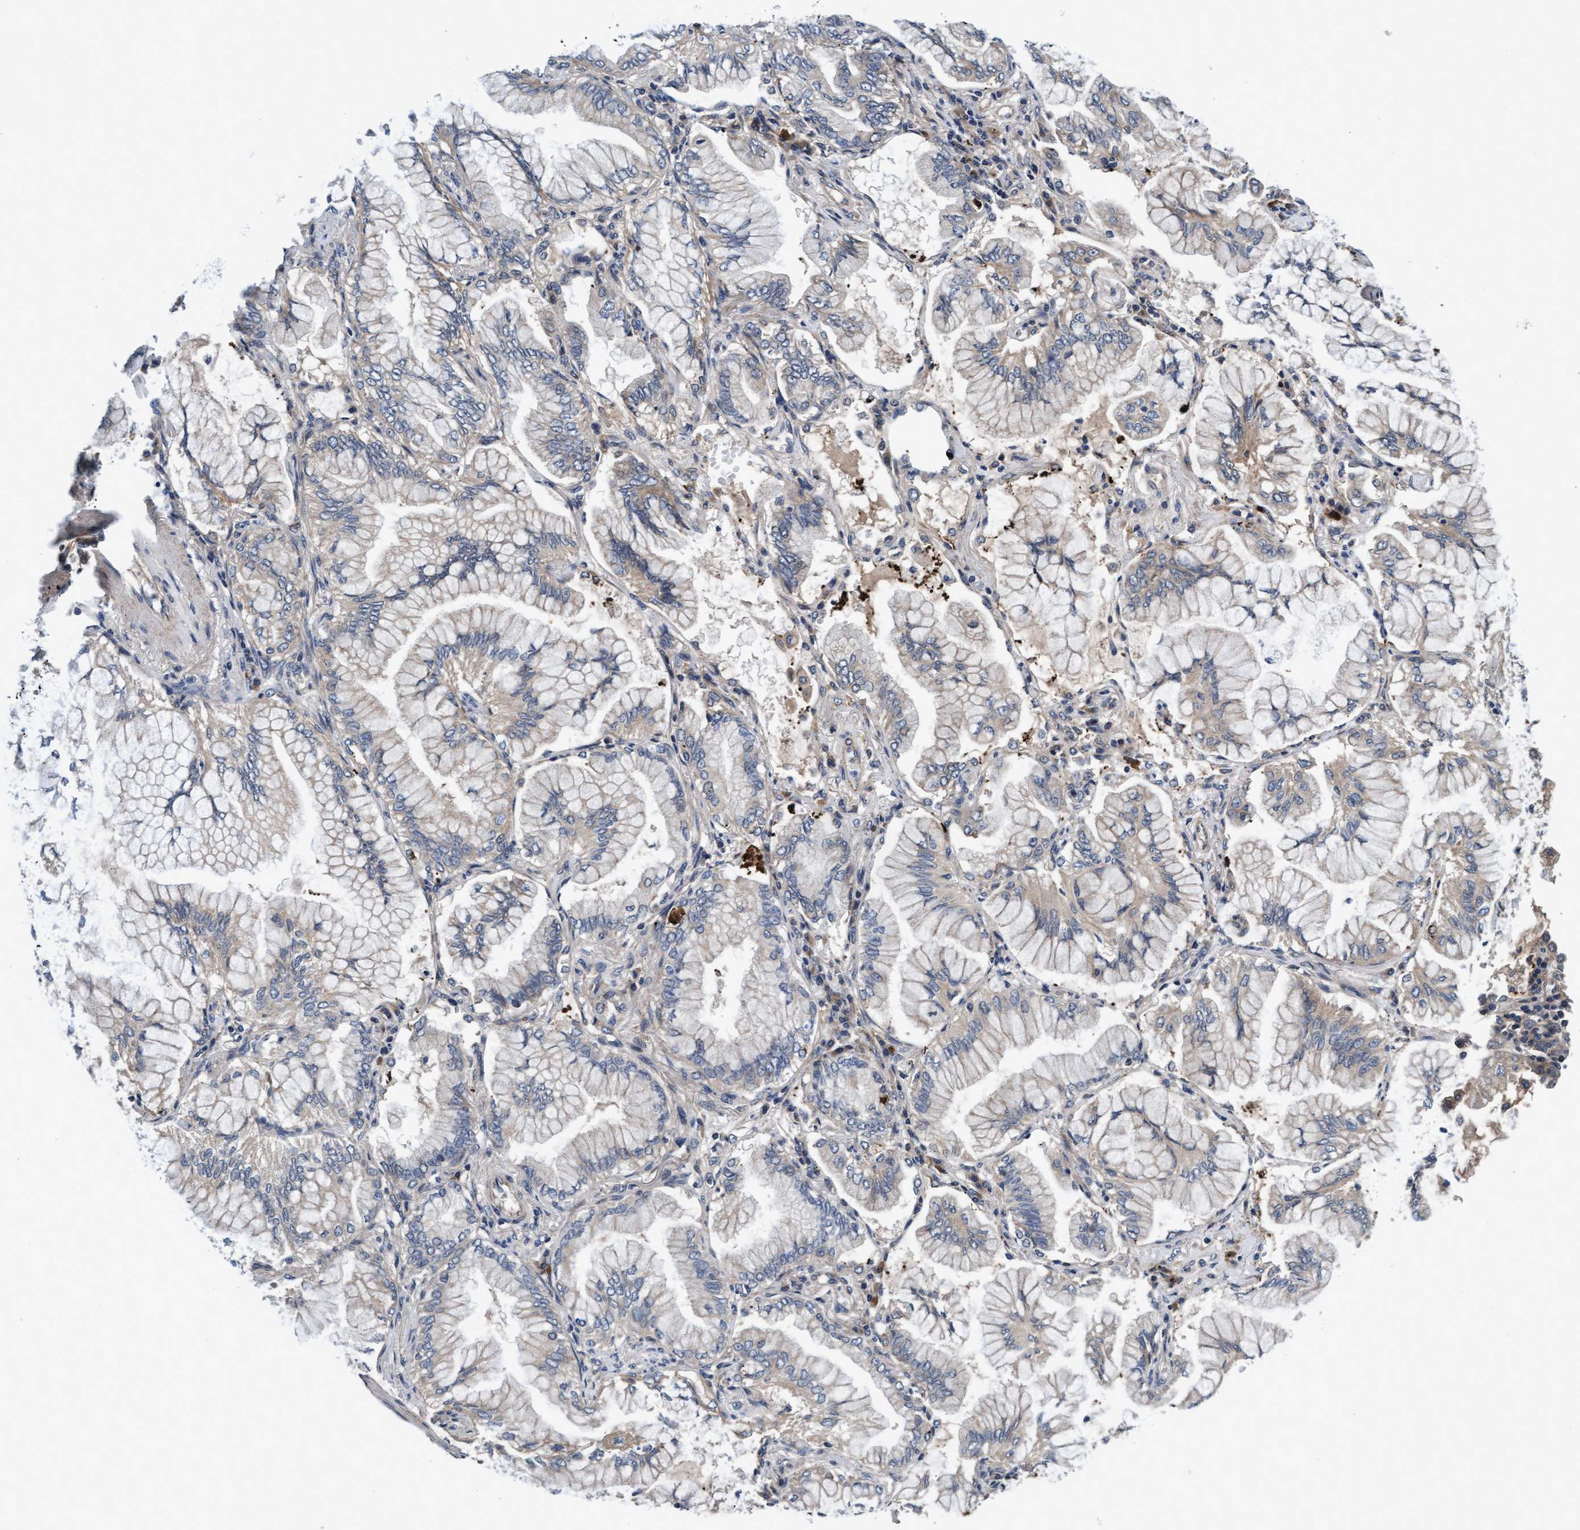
{"staining": {"intensity": "weak", "quantity": "<25%", "location": "cytoplasmic/membranous"}, "tissue": "lung cancer", "cell_type": "Tumor cells", "image_type": "cancer", "snomed": [{"axis": "morphology", "description": "Adenocarcinoma, NOS"}, {"axis": "topography", "description": "Lung"}], "caption": "The histopathology image exhibits no significant staining in tumor cells of lung cancer (adenocarcinoma).", "gene": "EFCAB13", "patient": {"sex": "female", "age": 70}}